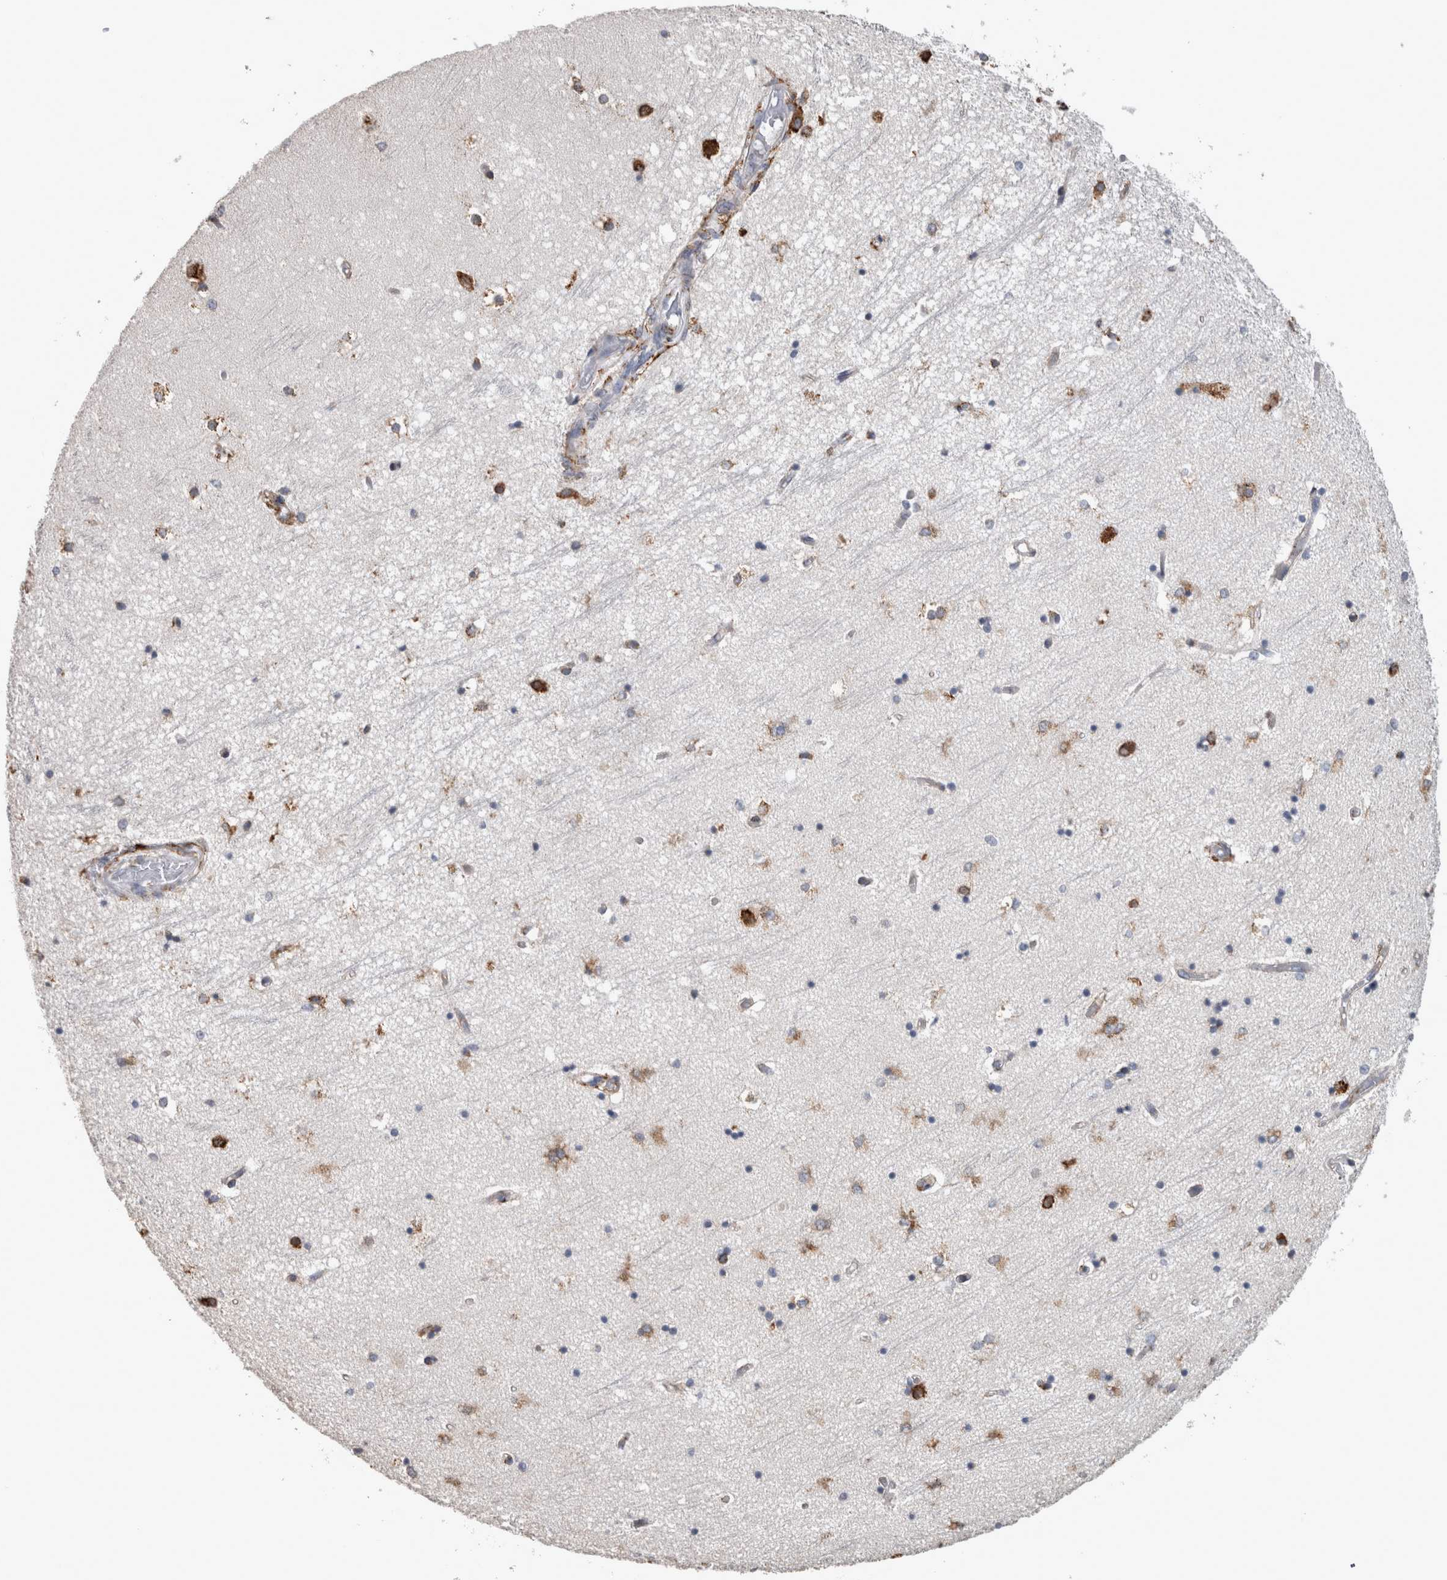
{"staining": {"intensity": "moderate", "quantity": "<25%", "location": "cytoplasmic/membranous"}, "tissue": "hippocampus", "cell_type": "Glial cells", "image_type": "normal", "snomed": [{"axis": "morphology", "description": "Normal tissue, NOS"}, {"axis": "topography", "description": "Hippocampus"}], "caption": "Glial cells reveal moderate cytoplasmic/membranous staining in about <25% of cells in normal hippocampus.", "gene": "FHIP2B", "patient": {"sex": "male", "age": 45}}